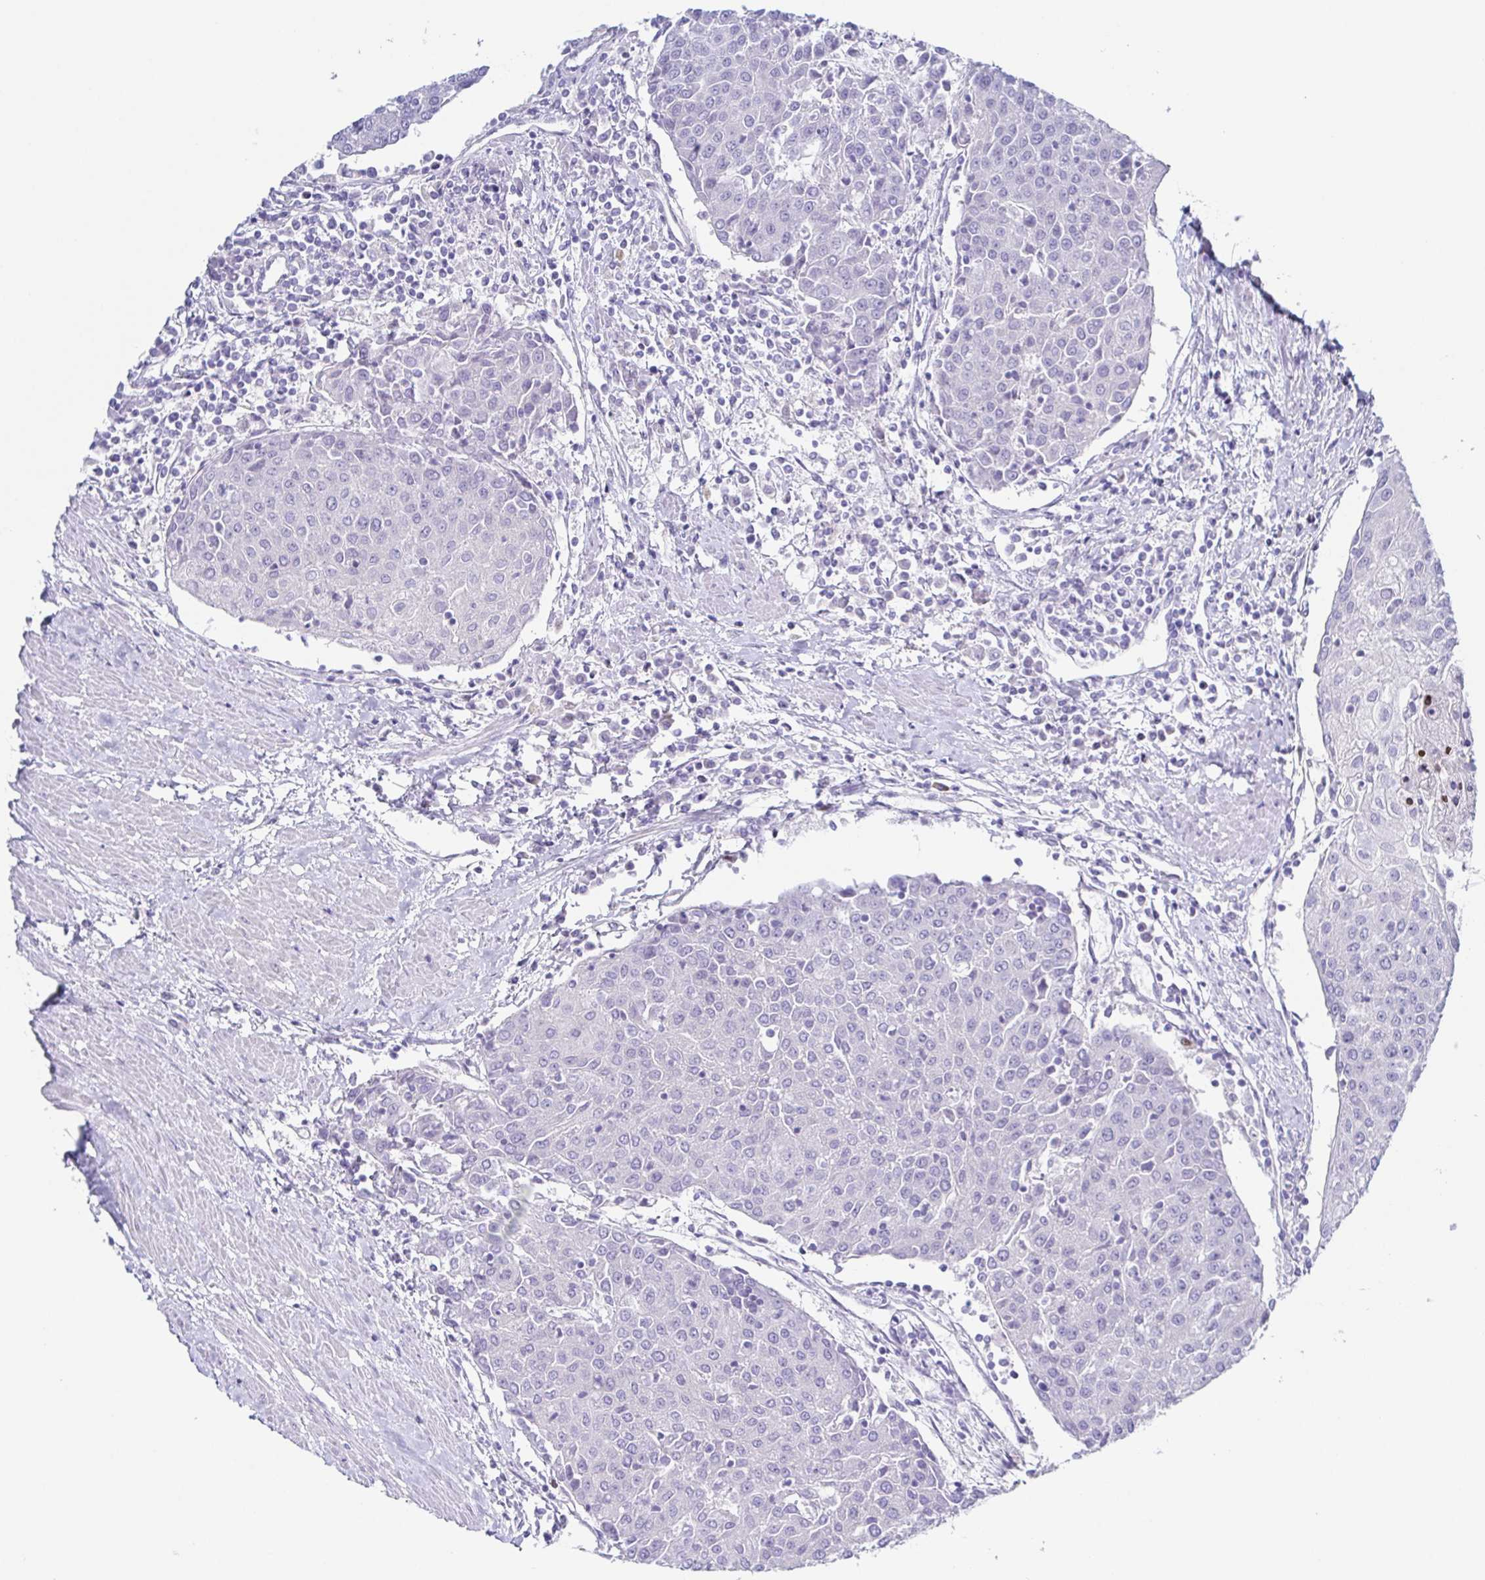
{"staining": {"intensity": "negative", "quantity": "none", "location": "none"}, "tissue": "urothelial cancer", "cell_type": "Tumor cells", "image_type": "cancer", "snomed": [{"axis": "morphology", "description": "Urothelial carcinoma, High grade"}, {"axis": "topography", "description": "Urinary bladder"}], "caption": "A histopathology image of urothelial cancer stained for a protein demonstrates no brown staining in tumor cells. Brightfield microscopy of immunohistochemistry stained with DAB (brown) and hematoxylin (blue), captured at high magnification.", "gene": "HTR2A", "patient": {"sex": "female", "age": 85}}